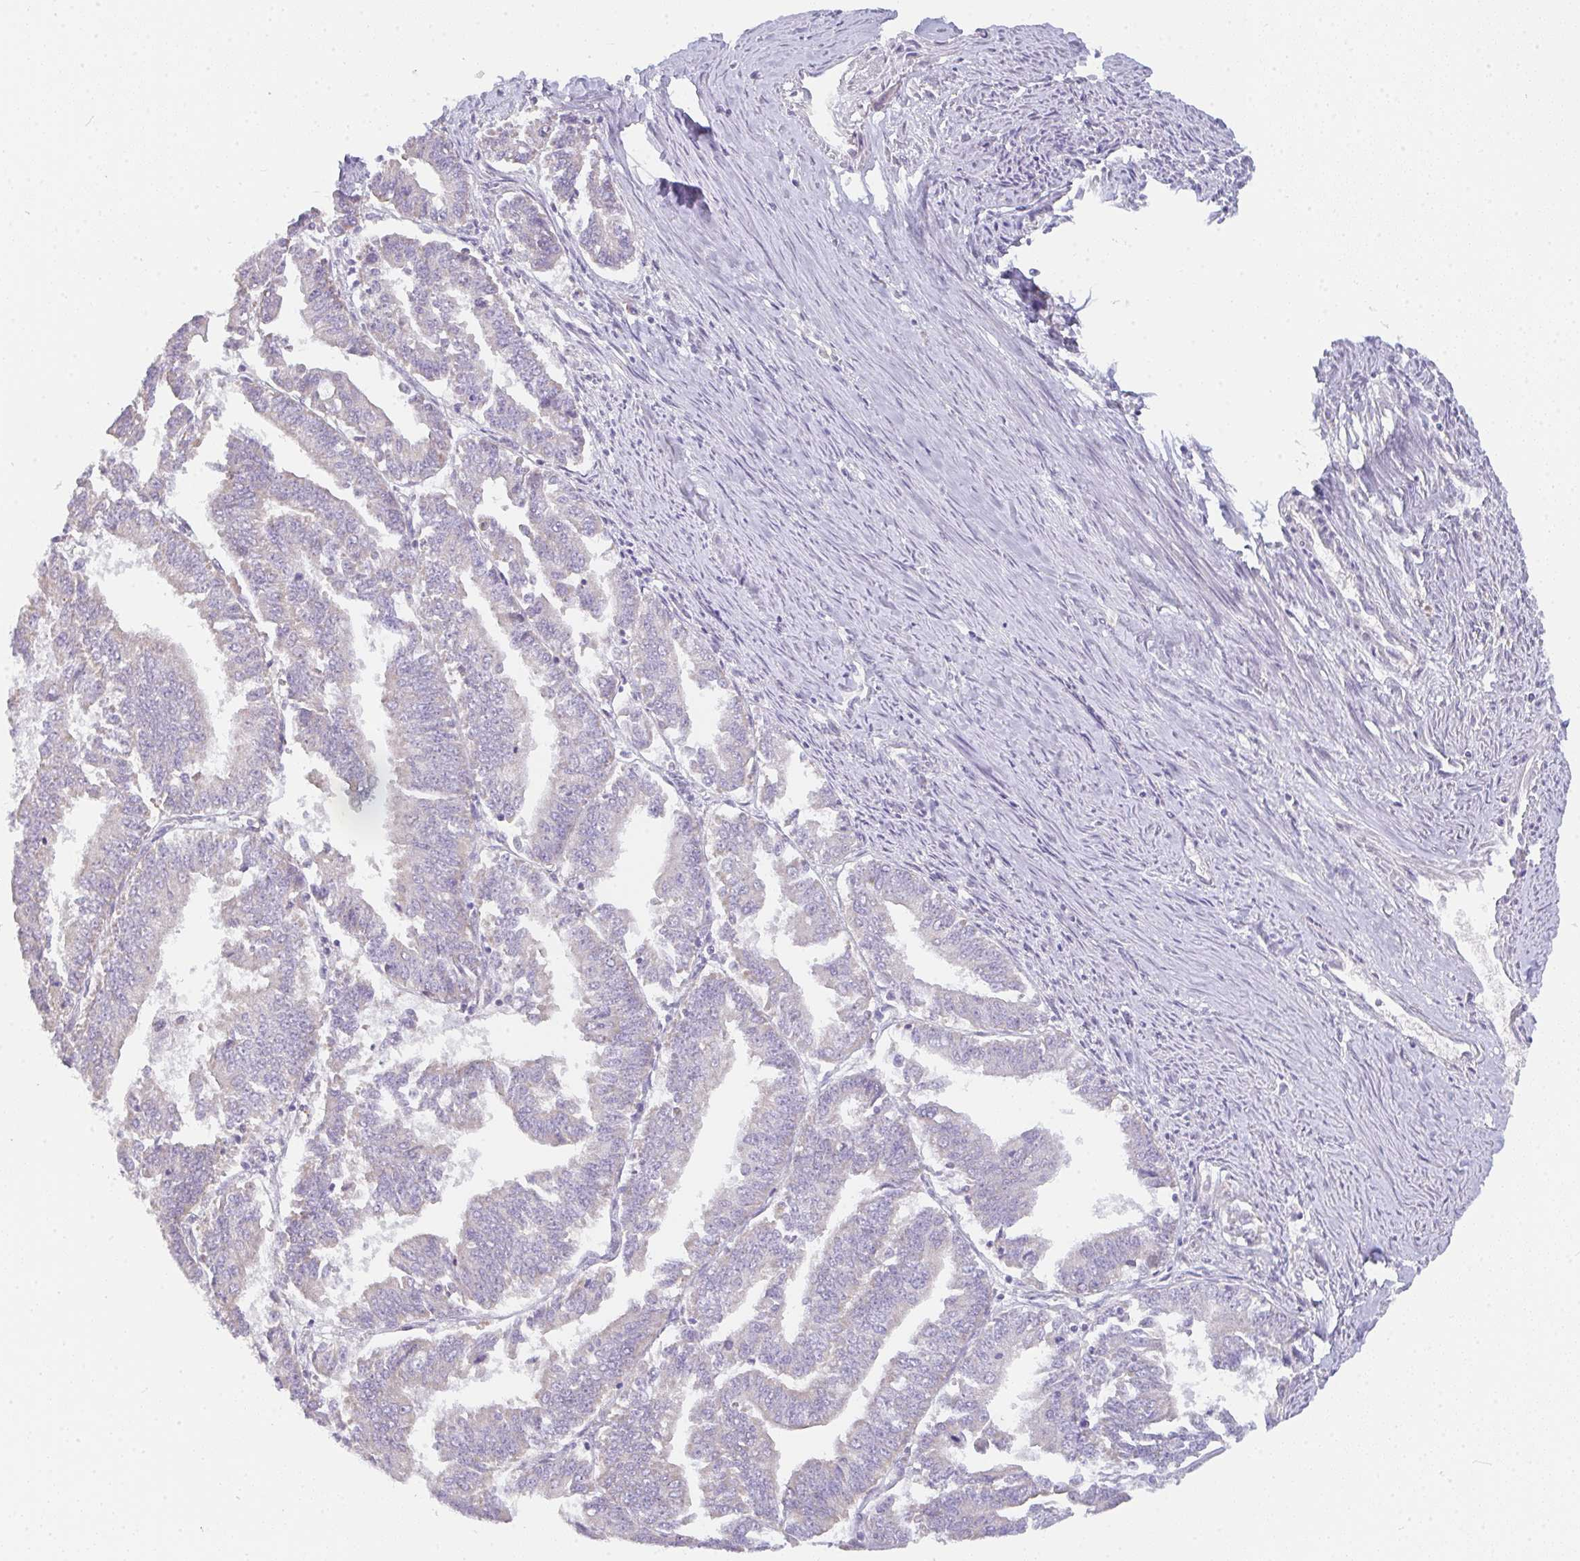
{"staining": {"intensity": "weak", "quantity": "<25%", "location": "cytoplasmic/membranous"}, "tissue": "endometrial cancer", "cell_type": "Tumor cells", "image_type": "cancer", "snomed": [{"axis": "morphology", "description": "Adenocarcinoma, NOS"}, {"axis": "topography", "description": "Endometrium"}], "caption": "The immunohistochemistry (IHC) histopathology image has no significant positivity in tumor cells of endometrial adenocarcinoma tissue. (DAB IHC, high magnification).", "gene": "CACNA1S", "patient": {"sex": "female", "age": 73}}